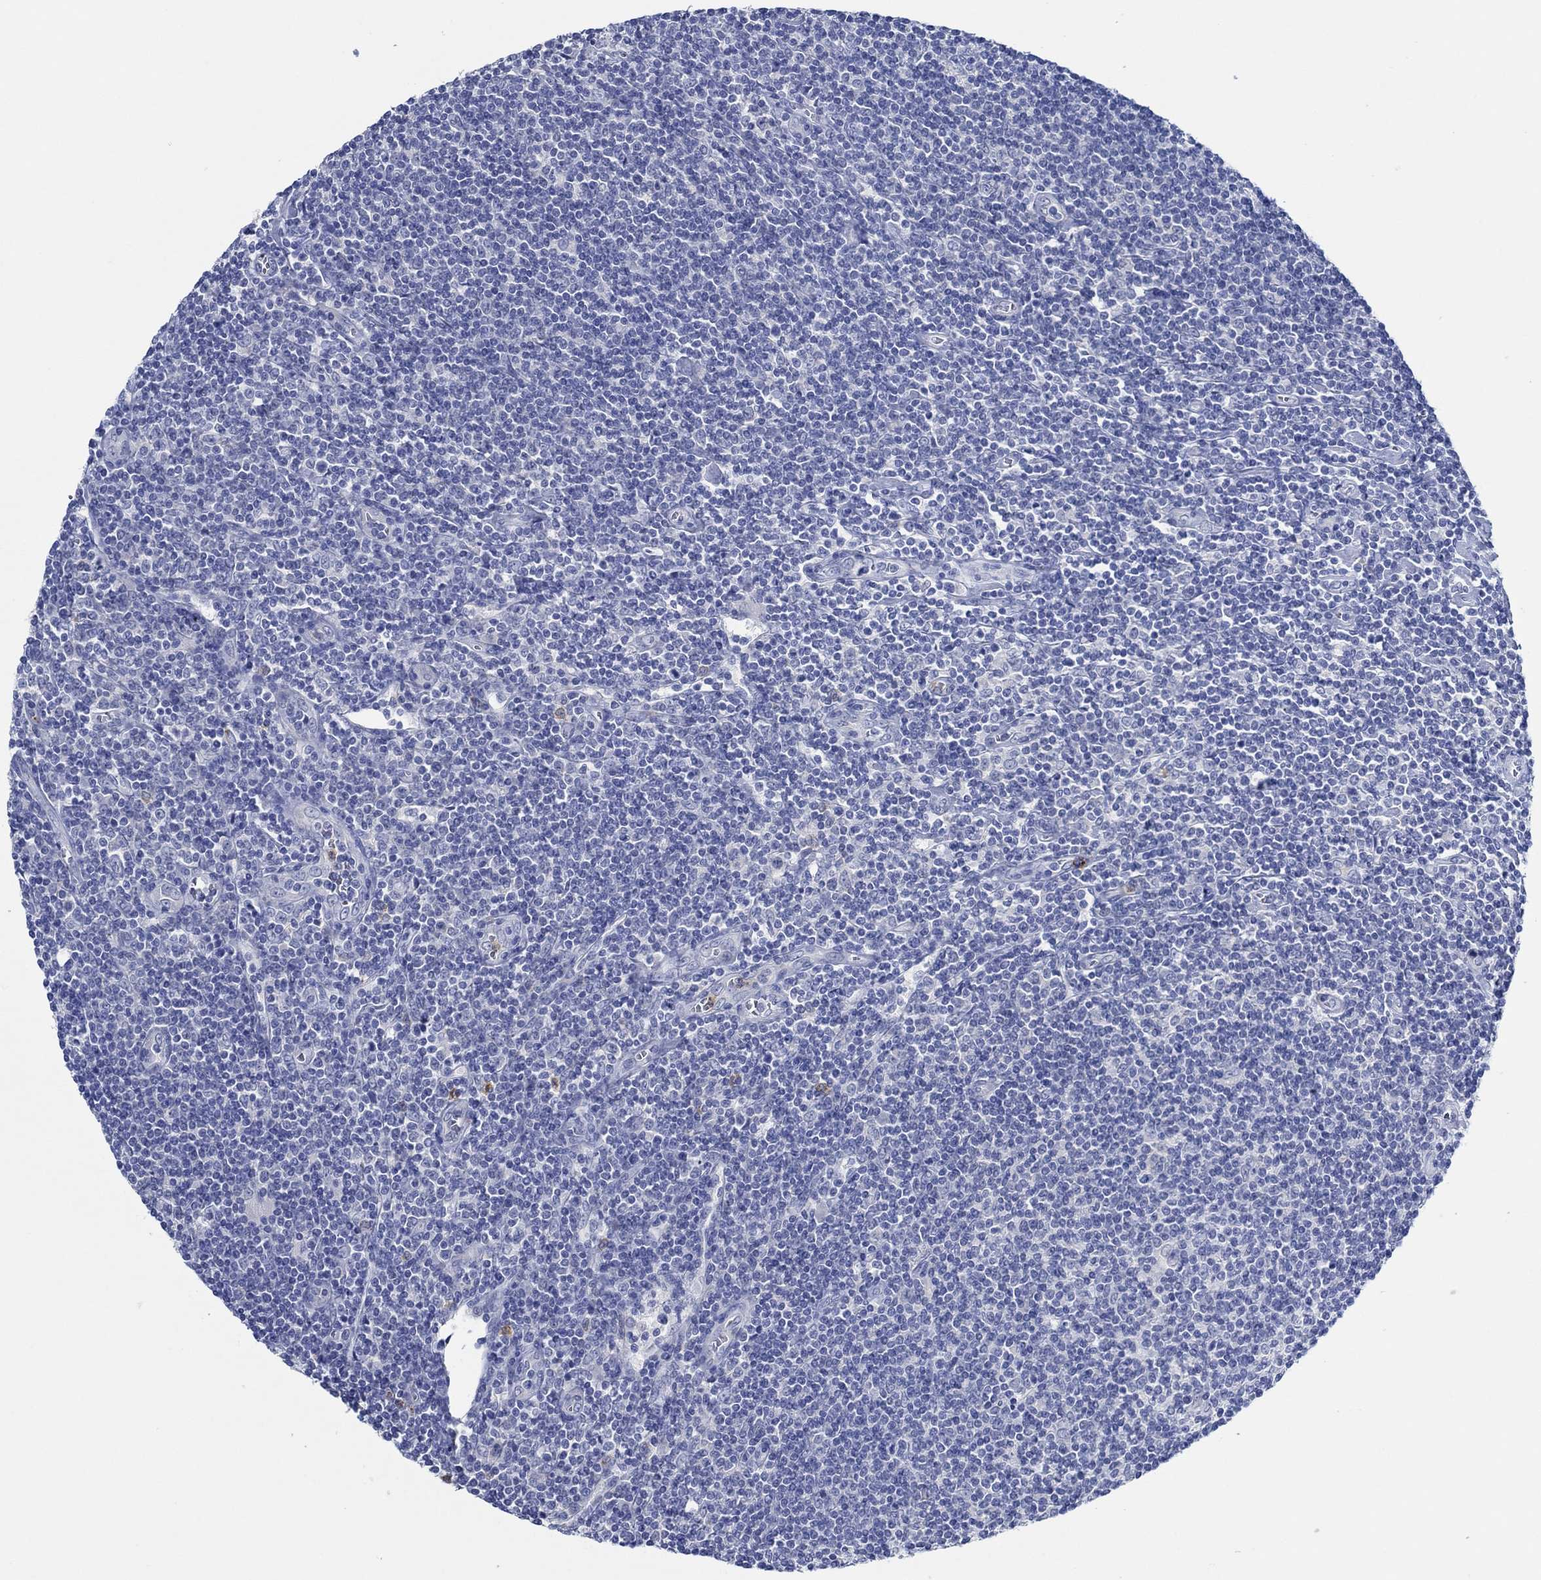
{"staining": {"intensity": "negative", "quantity": "none", "location": "none"}, "tissue": "lymphoma", "cell_type": "Tumor cells", "image_type": "cancer", "snomed": [{"axis": "morphology", "description": "Hodgkin's disease, NOS"}, {"axis": "topography", "description": "Lymph node"}], "caption": "Immunohistochemistry photomicrograph of human lymphoma stained for a protein (brown), which reveals no positivity in tumor cells.", "gene": "ZNF671", "patient": {"sex": "male", "age": 40}}